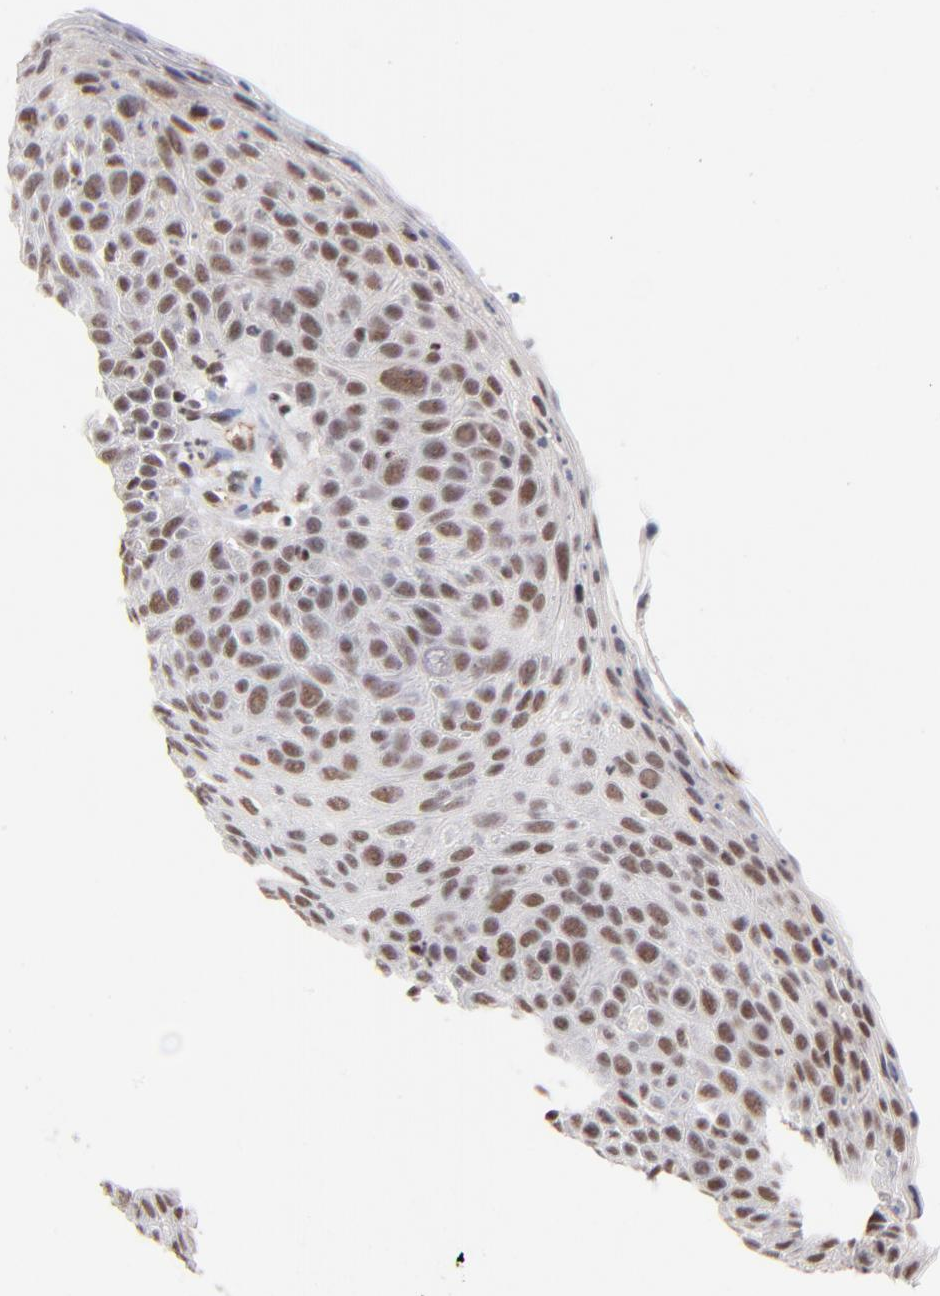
{"staining": {"intensity": "moderate", "quantity": ">75%", "location": "nuclear"}, "tissue": "skin cancer", "cell_type": "Tumor cells", "image_type": "cancer", "snomed": [{"axis": "morphology", "description": "Squamous cell carcinoma, NOS"}, {"axis": "topography", "description": "Skin"}], "caption": "Immunohistochemical staining of skin cancer reveals medium levels of moderate nuclear staining in approximately >75% of tumor cells.", "gene": "GABPA", "patient": {"sex": "male", "age": 87}}